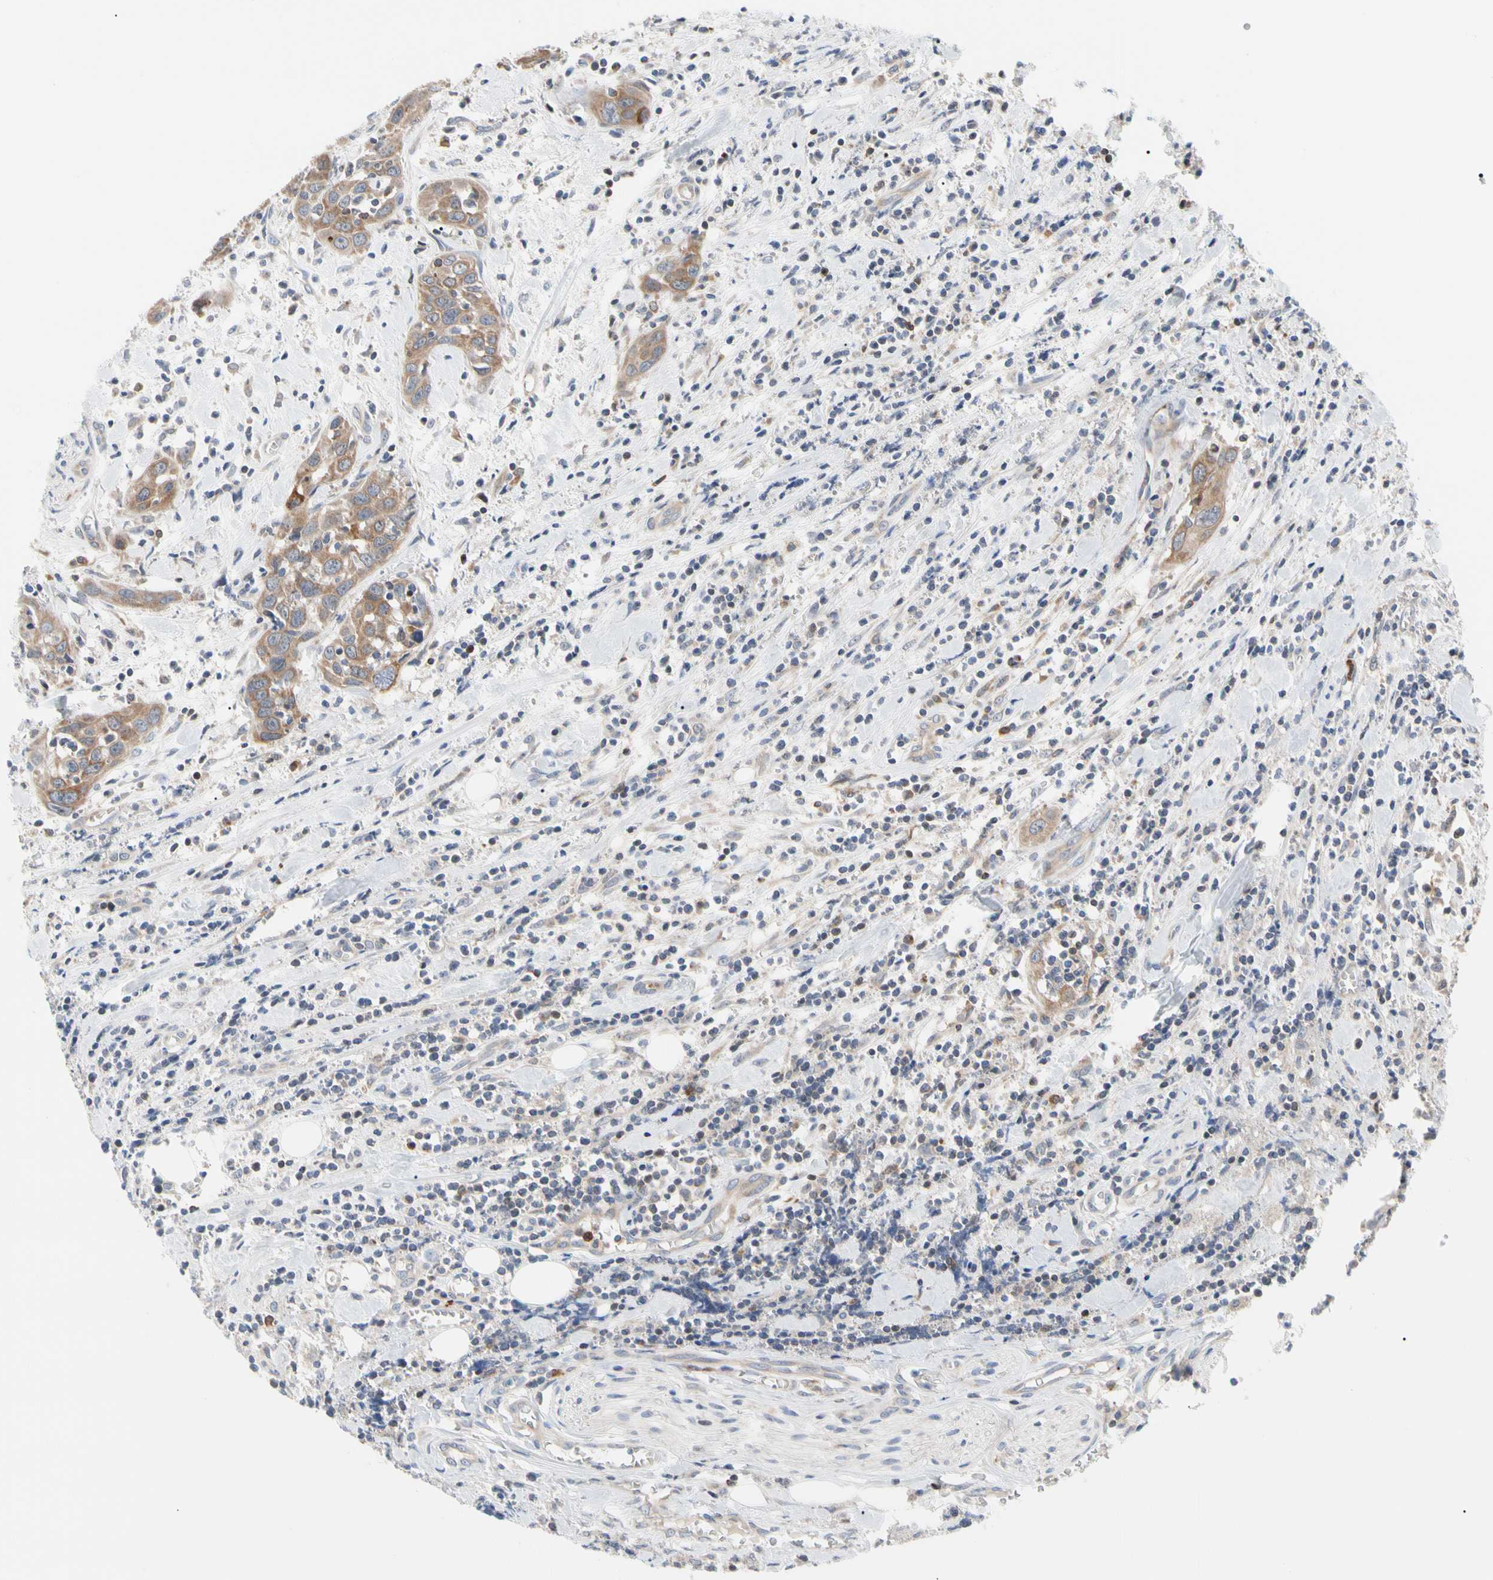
{"staining": {"intensity": "moderate", "quantity": ">75%", "location": "cytoplasmic/membranous"}, "tissue": "head and neck cancer", "cell_type": "Tumor cells", "image_type": "cancer", "snomed": [{"axis": "morphology", "description": "Squamous cell carcinoma, NOS"}, {"axis": "topography", "description": "Oral tissue"}, {"axis": "topography", "description": "Head-Neck"}], "caption": "Immunohistochemical staining of head and neck cancer (squamous cell carcinoma) displays moderate cytoplasmic/membranous protein expression in about >75% of tumor cells. Nuclei are stained in blue.", "gene": "MCL1", "patient": {"sex": "female", "age": 50}}